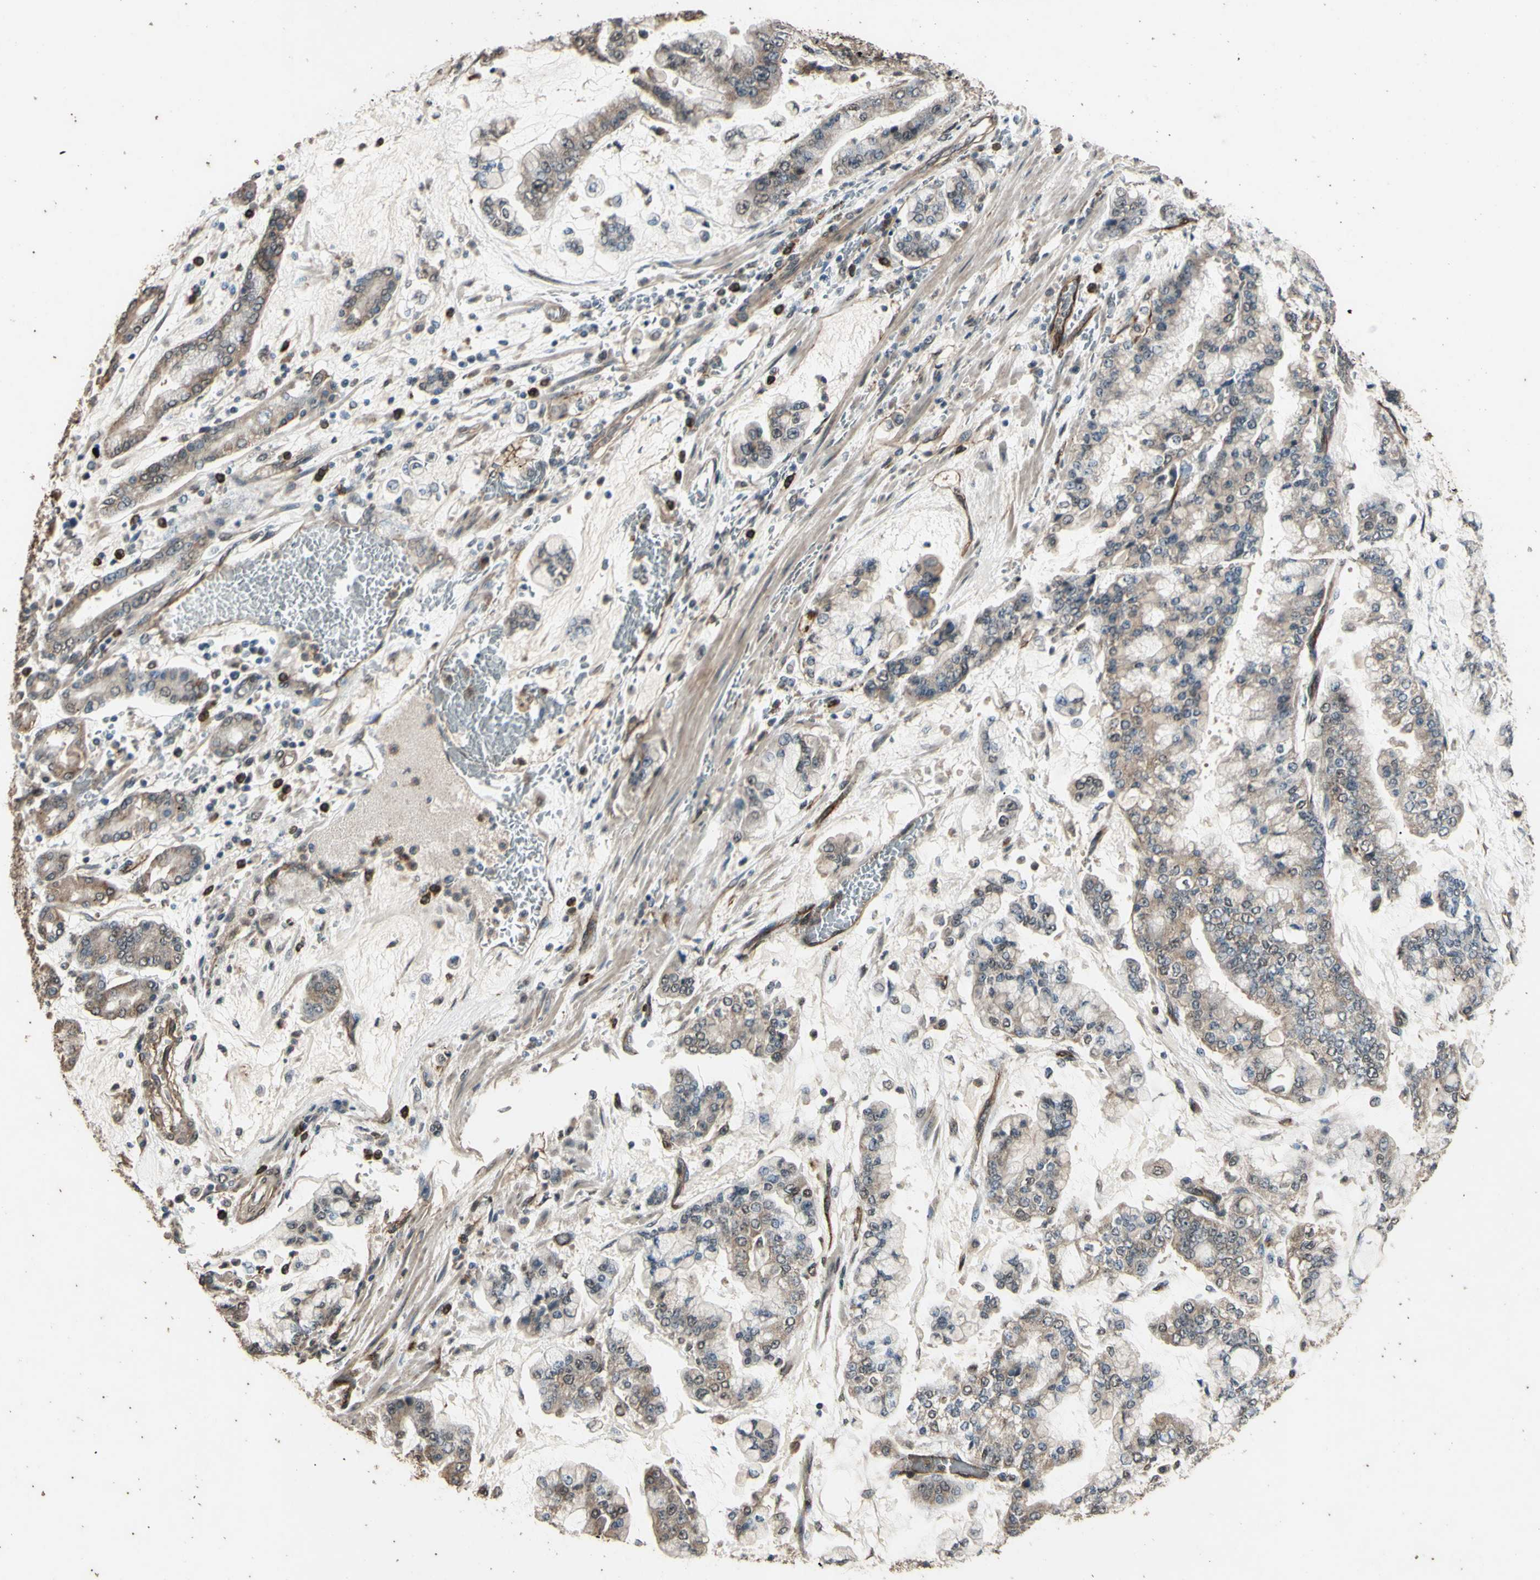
{"staining": {"intensity": "weak", "quantity": ">75%", "location": "cytoplasmic/membranous"}, "tissue": "stomach cancer", "cell_type": "Tumor cells", "image_type": "cancer", "snomed": [{"axis": "morphology", "description": "Normal tissue, NOS"}, {"axis": "morphology", "description": "Adenocarcinoma, NOS"}, {"axis": "topography", "description": "Stomach, upper"}, {"axis": "topography", "description": "Stomach"}], "caption": "Approximately >75% of tumor cells in stomach cancer show weak cytoplasmic/membranous protein staining as visualized by brown immunohistochemical staining.", "gene": "TSPO", "patient": {"sex": "male", "age": 76}}